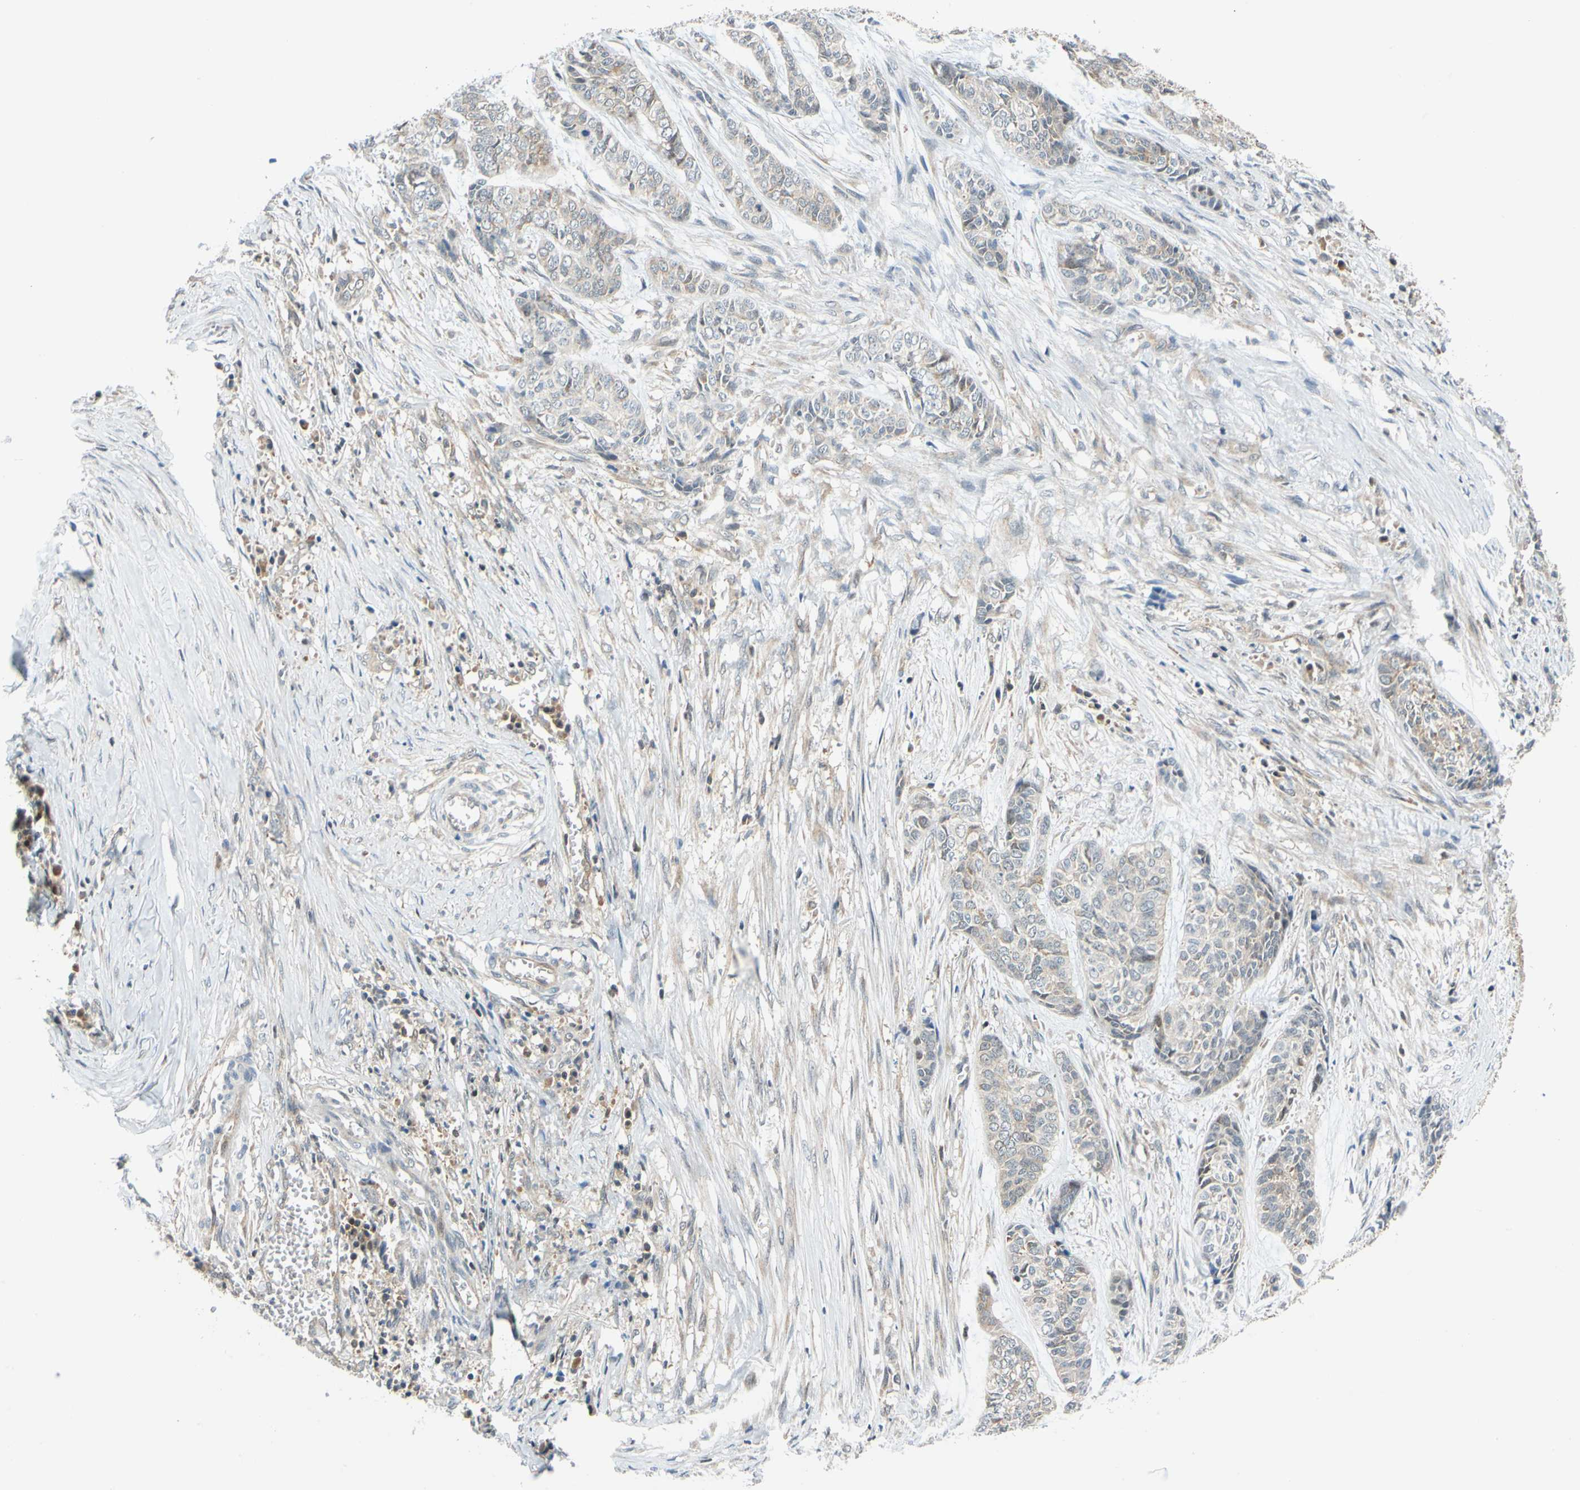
{"staining": {"intensity": "weak", "quantity": "<25%", "location": "cytoplasmic/membranous"}, "tissue": "skin cancer", "cell_type": "Tumor cells", "image_type": "cancer", "snomed": [{"axis": "morphology", "description": "Basal cell carcinoma"}, {"axis": "topography", "description": "Skin"}], "caption": "There is no significant staining in tumor cells of skin cancer (basal cell carcinoma).", "gene": "MAPK9", "patient": {"sex": "female", "age": 64}}